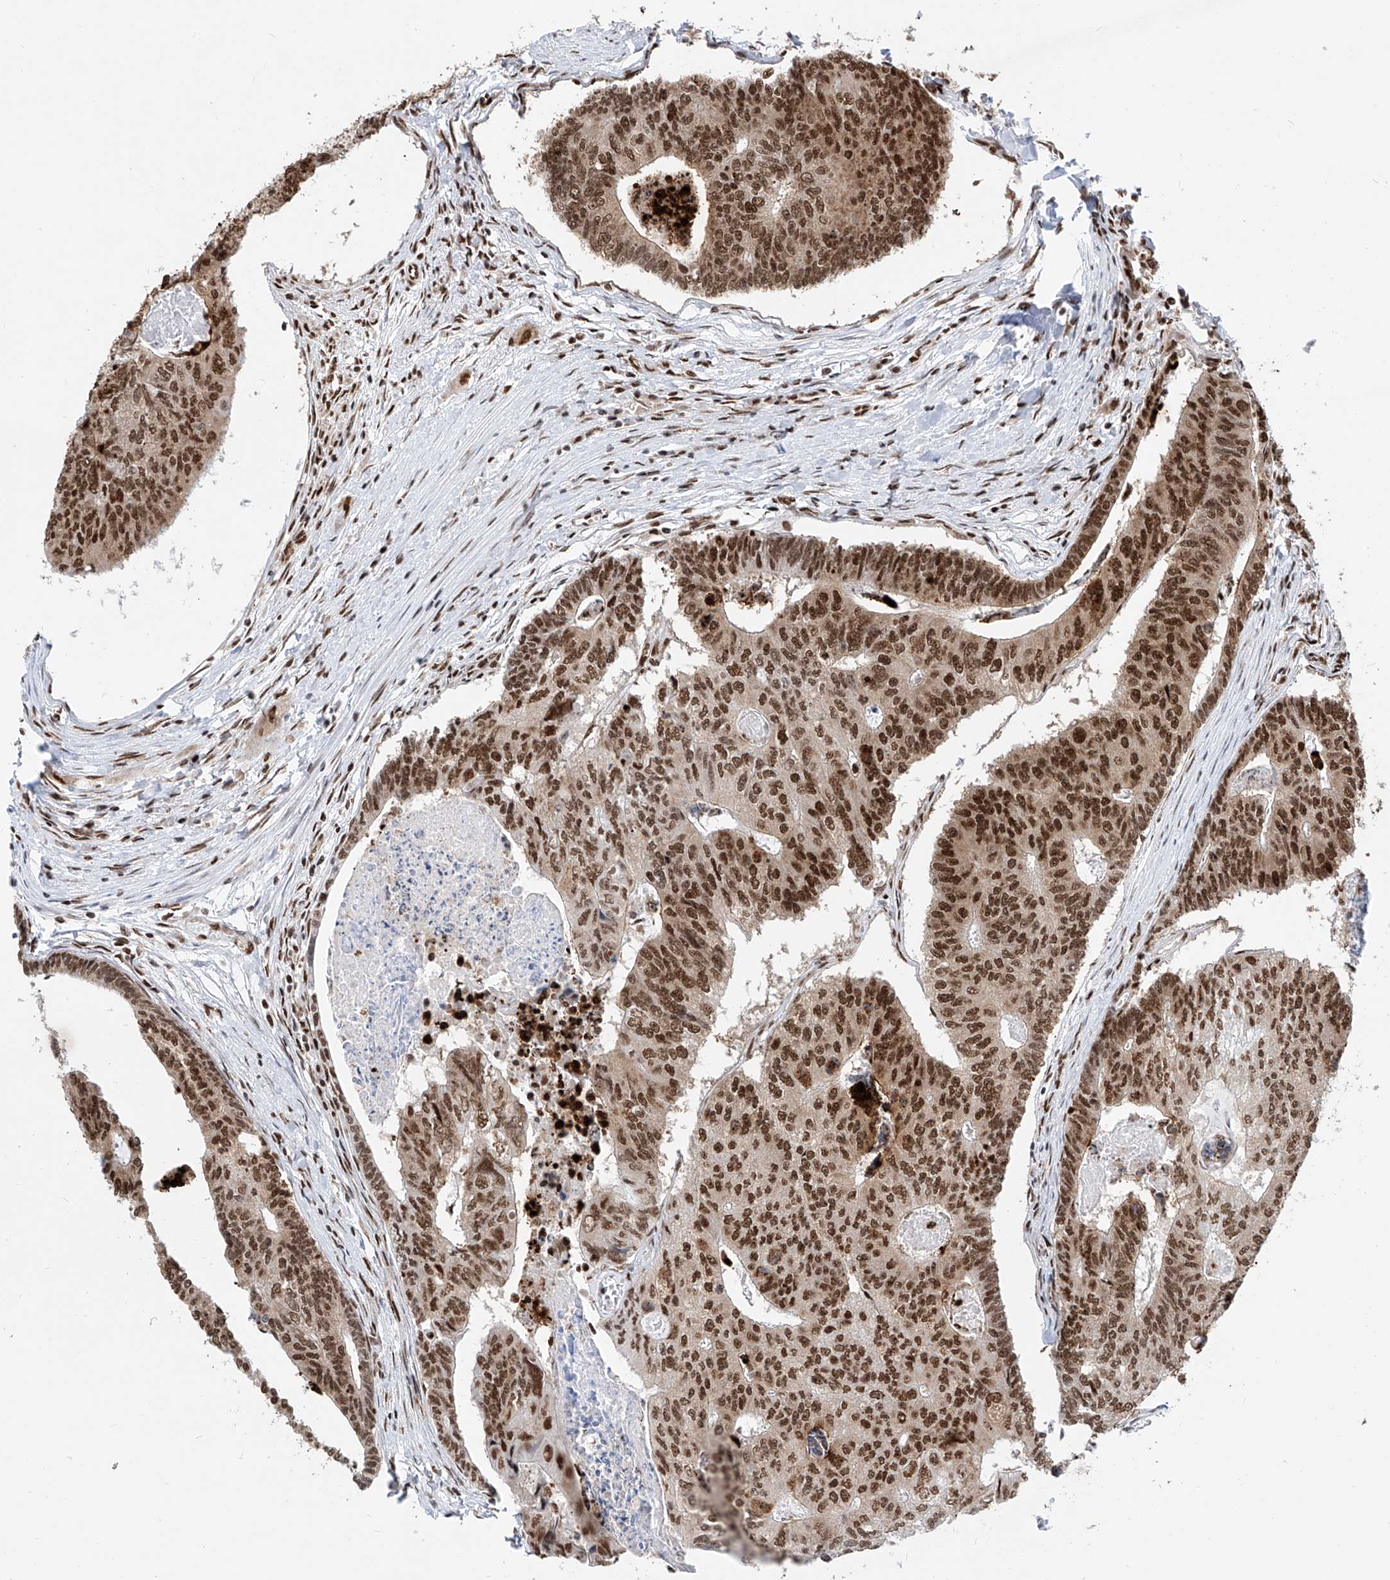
{"staining": {"intensity": "strong", "quantity": ">75%", "location": "nuclear"}, "tissue": "colorectal cancer", "cell_type": "Tumor cells", "image_type": "cancer", "snomed": [{"axis": "morphology", "description": "Adenocarcinoma, NOS"}, {"axis": "topography", "description": "Colon"}], "caption": "A brown stain shows strong nuclear positivity of a protein in human colorectal adenocarcinoma tumor cells.", "gene": "SRSF6", "patient": {"sex": "female", "age": 67}}